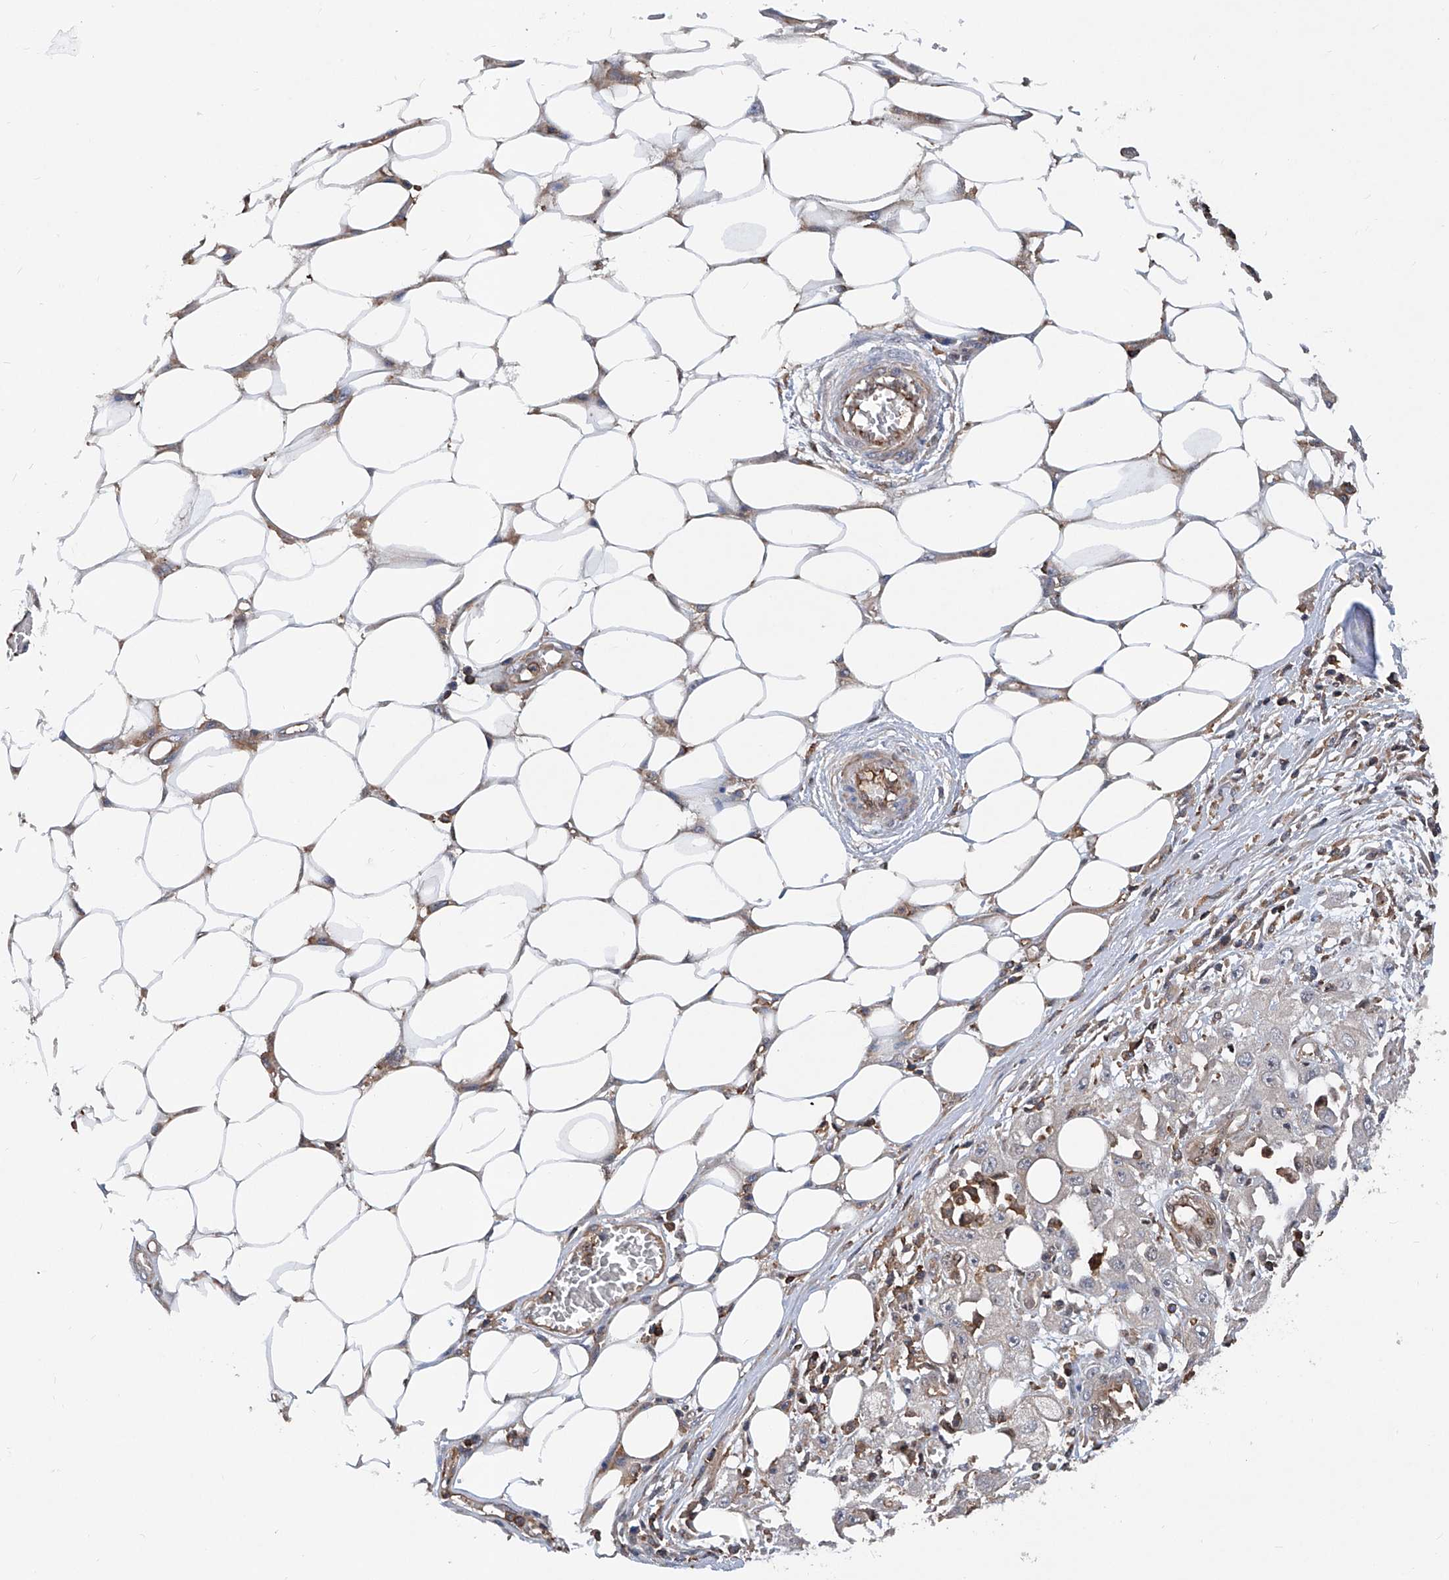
{"staining": {"intensity": "negative", "quantity": "none", "location": "none"}, "tissue": "skin cancer", "cell_type": "Tumor cells", "image_type": "cancer", "snomed": [{"axis": "morphology", "description": "Squamous cell carcinoma, NOS"}, {"axis": "morphology", "description": "Squamous cell carcinoma, metastatic, NOS"}, {"axis": "topography", "description": "Skin"}, {"axis": "topography", "description": "Lymph node"}], "caption": "This is a image of immunohistochemistry staining of metastatic squamous cell carcinoma (skin), which shows no positivity in tumor cells.", "gene": "NT5C3A", "patient": {"sex": "male", "age": 75}}